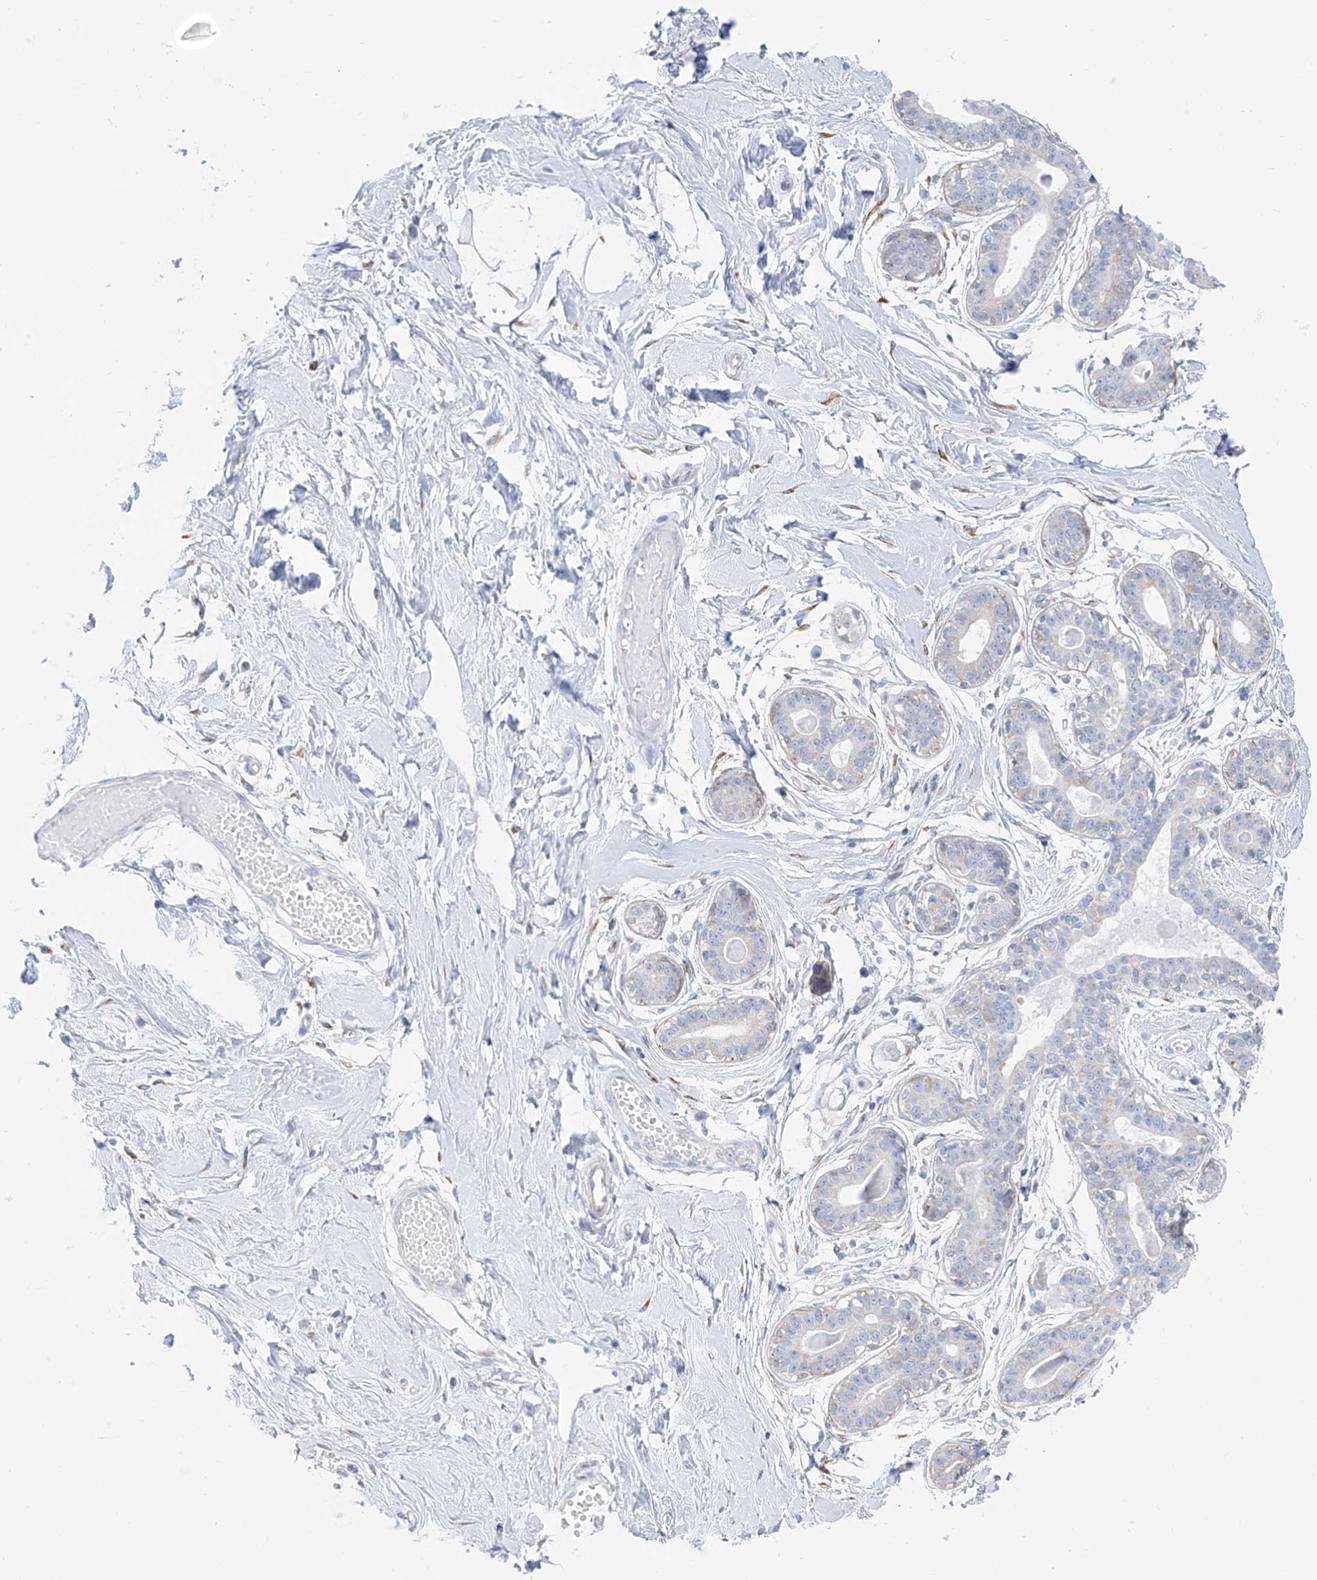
{"staining": {"intensity": "negative", "quantity": "none", "location": "none"}, "tissue": "breast", "cell_type": "Adipocytes", "image_type": "normal", "snomed": [{"axis": "morphology", "description": "Normal tissue, NOS"}, {"axis": "topography", "description": "Breast"}], "caption": "The immunohistochemistry photomicrograph has no significant staining in adipocytes of breast. The staining was performed using DAB (3,3'-diaminobenzidine) to visualize the protein expression in brown, while the nuclei were stained in blue with hematoxylin (Magnification: 20x).", "gene": "RCN2", "patient": {"sex": "female", "age": 45}}